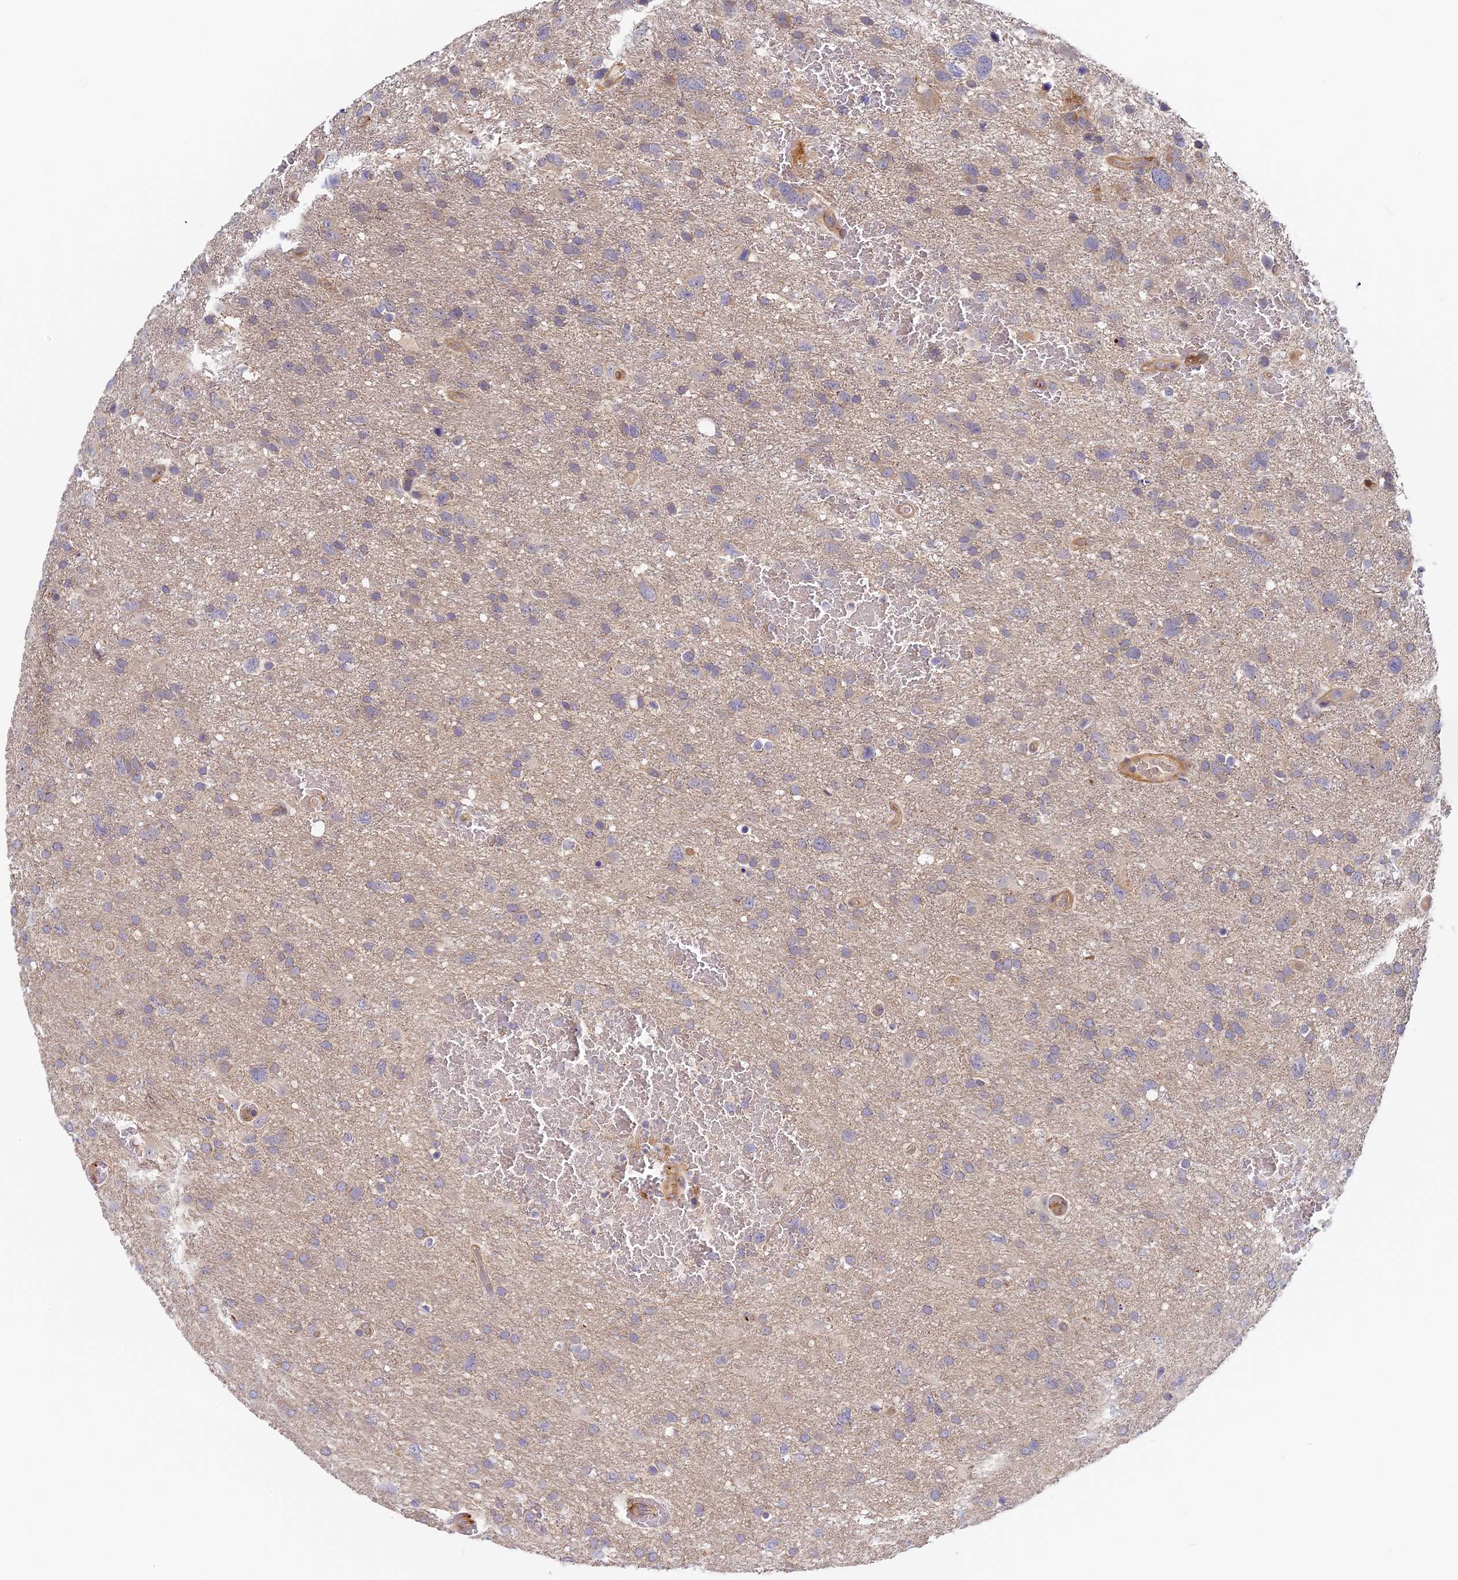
{"staining": {"intensity": "negative", "quantity": "none", "location": "none"}, "tissue": "glioma", "cell_type": "Tumor cells", "image_type": "cancer", "snomed": [{"axis": "morphology", "description": "Glioma, malignant, High grade"}, {"axis": "topography", "description": "Brain"}], "caption": "The micrograph reveals no significant positivity in tumor cells of high-grade glioma (malignant).", "gene": "MISP3", "patient": {"sex": "male", "age": 61}}